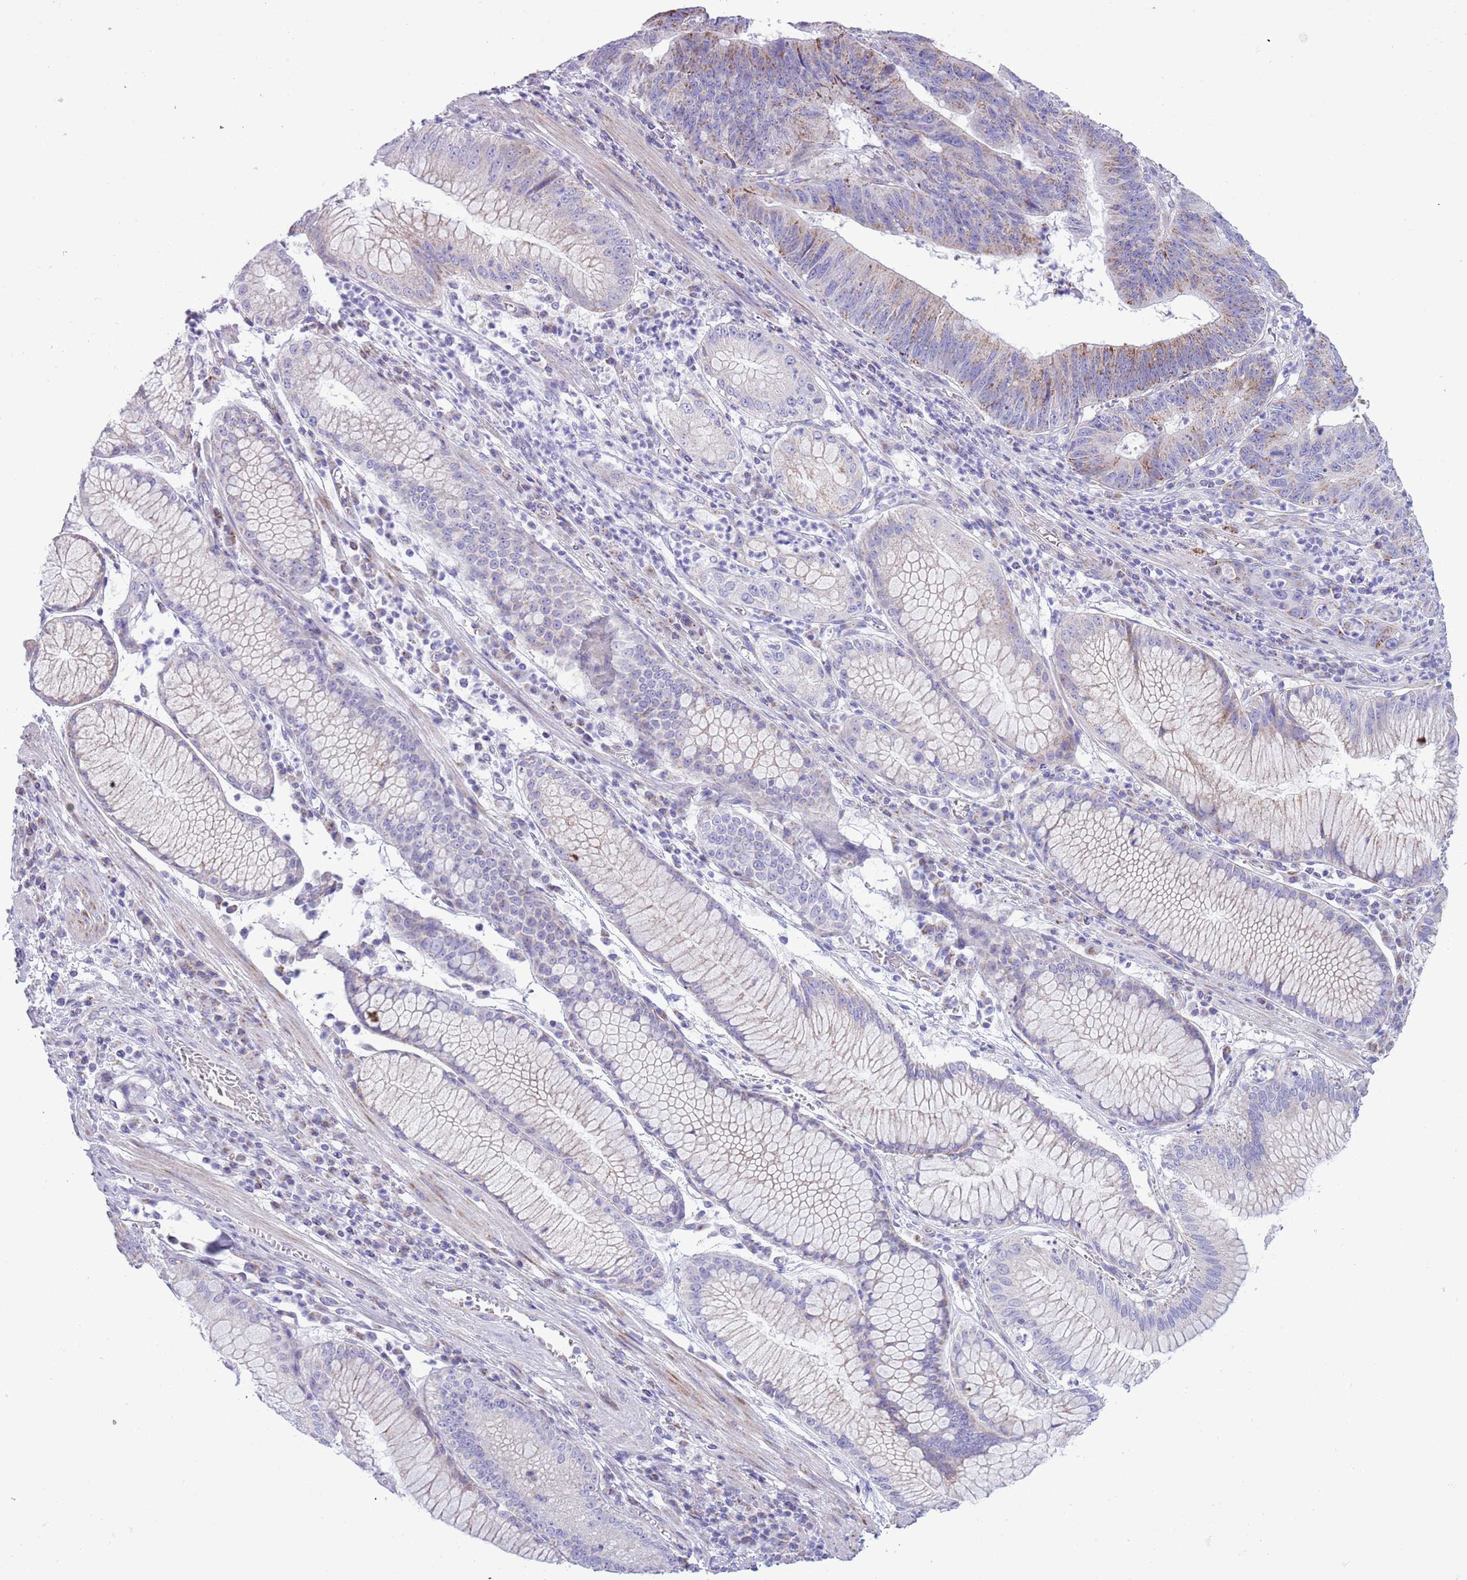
{"staining": {"intensity": "moderate", "quantity": "25%-75%", "location": "cytoplasmic/membranous"}, "tissue": "stomach cancer", "cell_type": "Tumor cells", "image_type": "cancer", "snomed": [{"axis": "morphology", "description": "Adenocarcinoma, NOS"}, {"axis": "topography", "description": "Stomach"}], "caption": "A brown stain highlights moderate cytoplasmic/membranous staining of a protein in stomach adenocarcinoma tumor cells.", "gene": "MOCOS", "patient": {"sex": "male", "age": 59}}